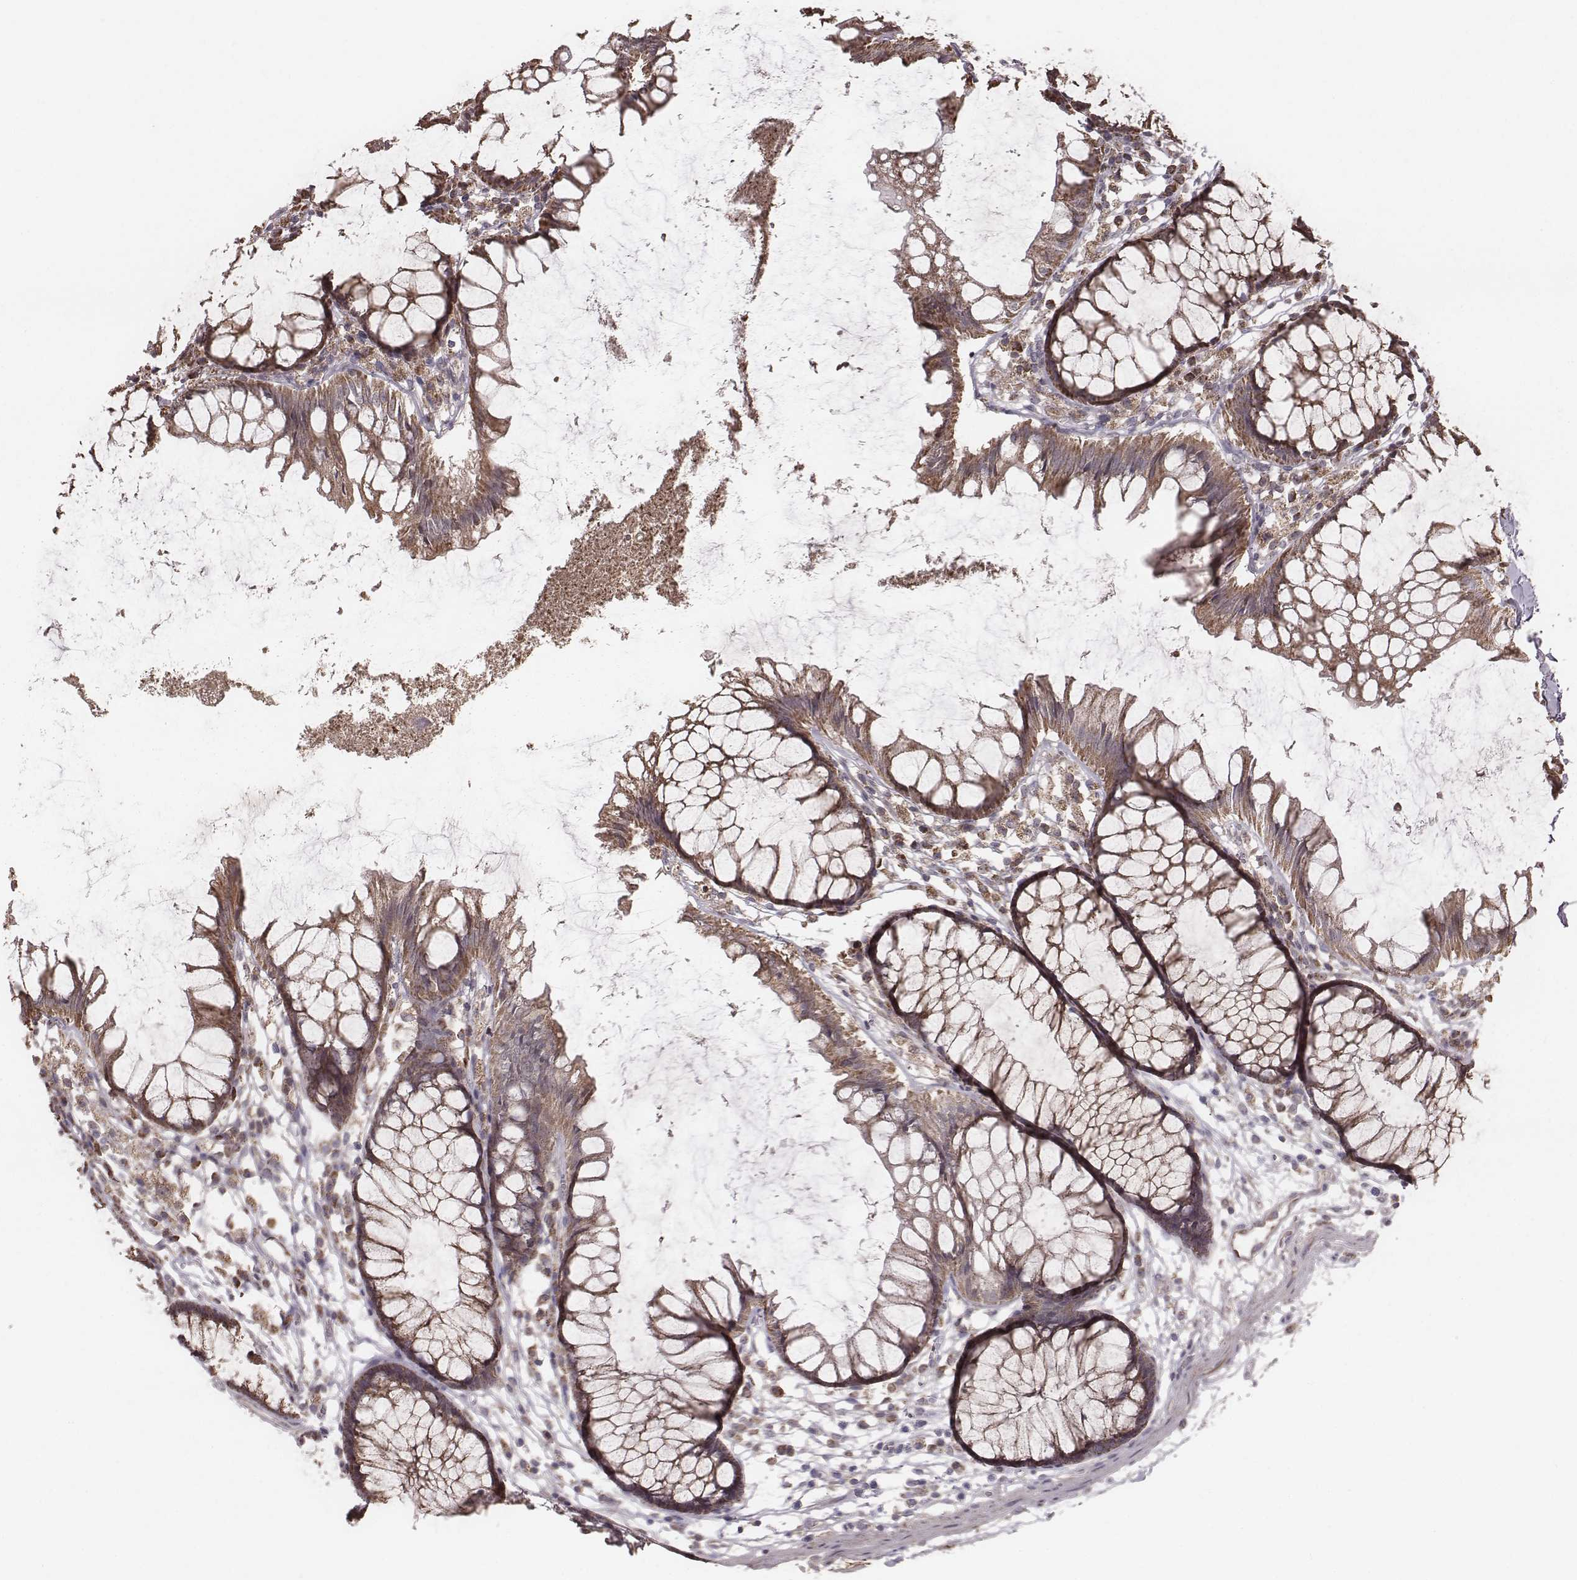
{"staining": {"intensity": "weak", "quantity": ">75%", "location": "cytoplasmic/membranous"}, "tissue": "colon", "cell_type": "Endothelial cells", "image_type": "normal", "snomed": [{"axis": "morphology", "description": "Normal tissue, NOS"}, {"axis": "morphology", "description": "Adenocarcinoma, NOS"}, {"axis": "topography", "description": "Colon"}], "caption": "This photomicrograph shows unremarkable colon stained with immunohistochemistry to label a protein in brown. The cytoplasmic/membranous of endothelial cells show weak positivity for the protein. Nuclei are counter-stained blue.", "gene": "PDCD2L", "patient": {"sex": "male", "age": 65}}